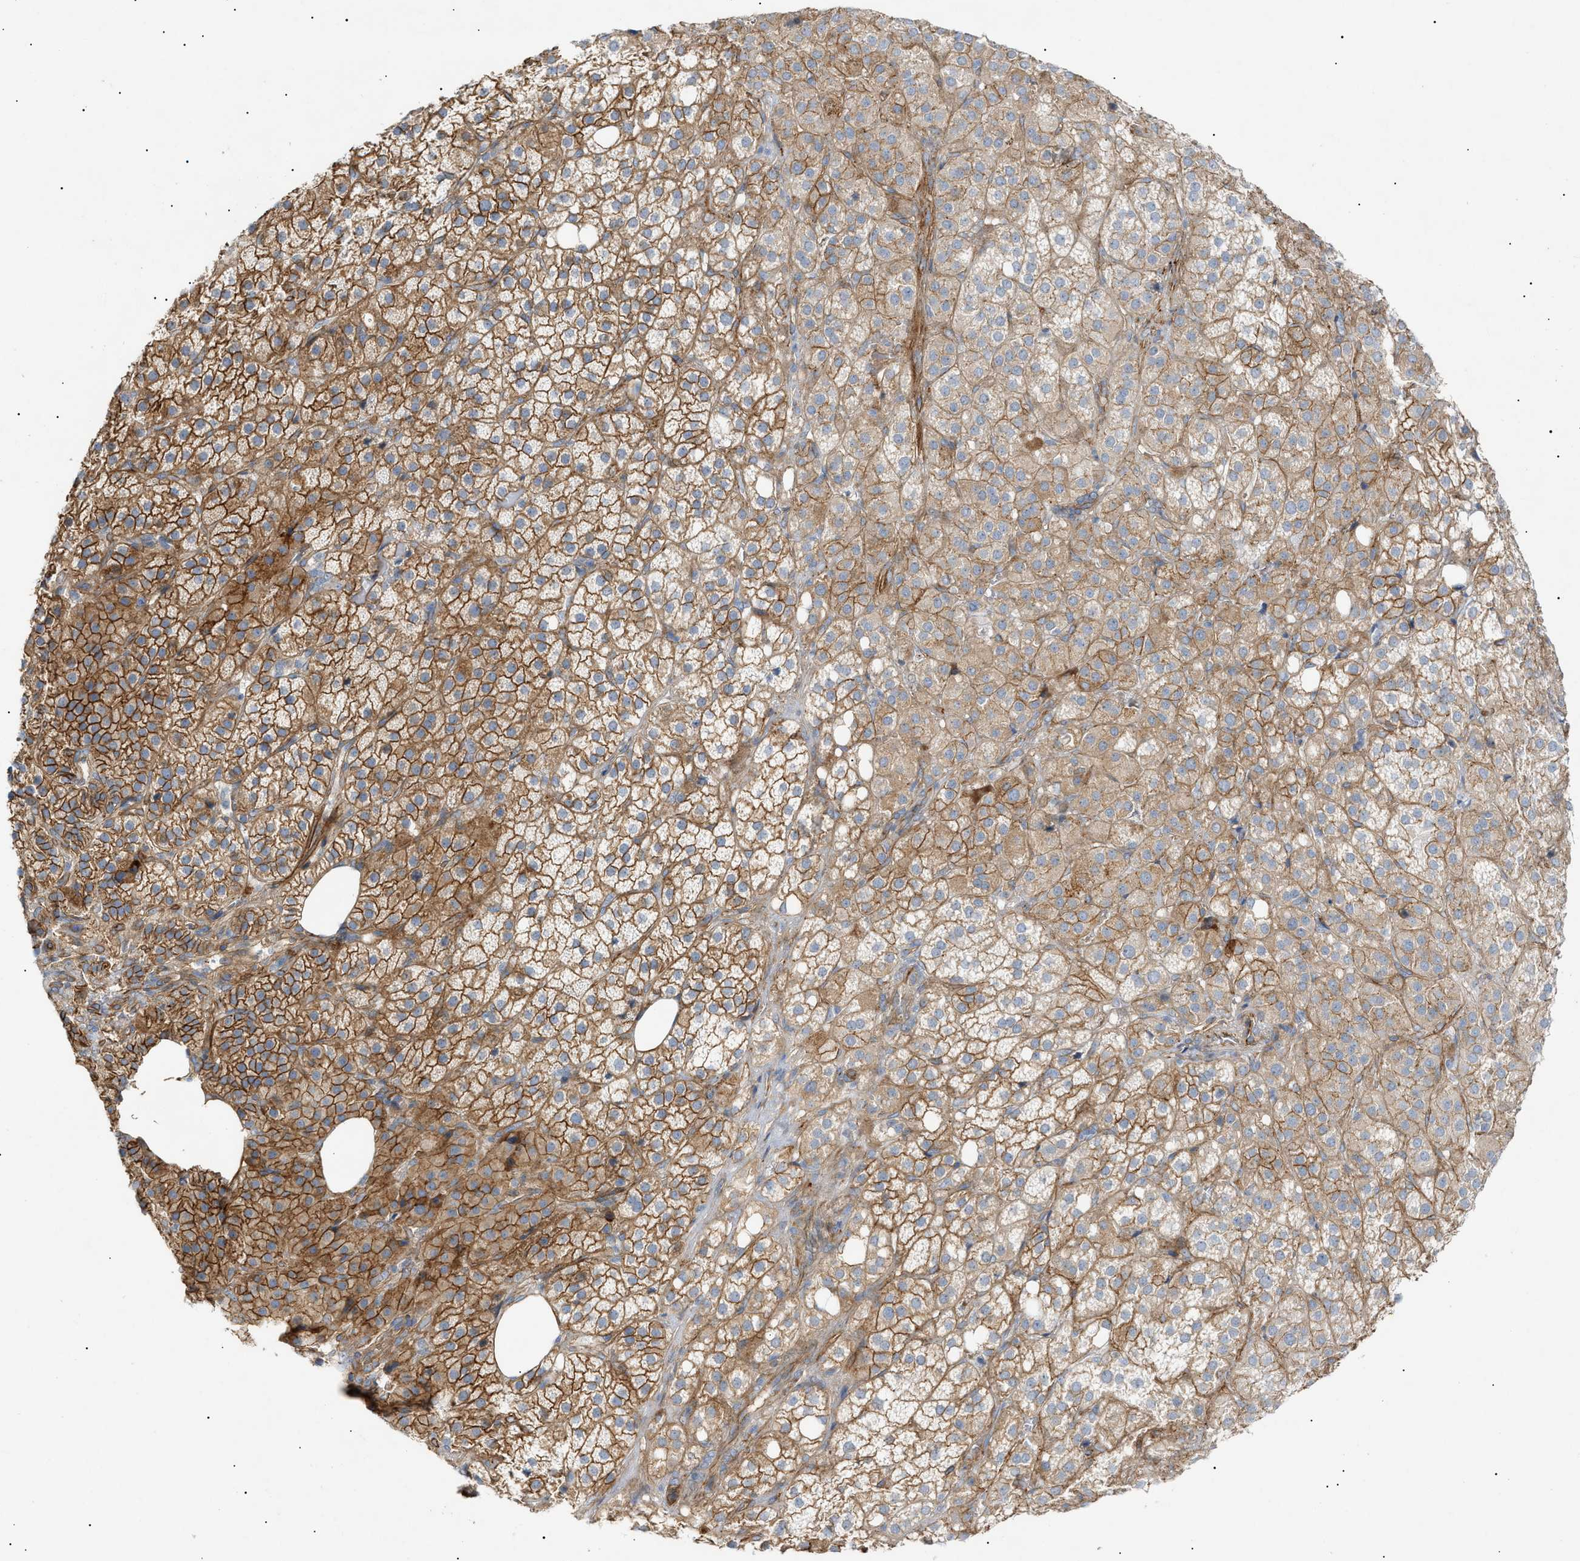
{"staining": {"intensity": "moderate", "quantity": ">75%", "location": "cytoplasmic/membranous"}, "tissue": "adrenal gland", "cell_type": "Glandular cells", "image_type": "normal", "snomed": [{"axis": "morphology", "description": "Normal tissue, NOS"}, {"axis": "topography", "description": "Adrenal gland"}], "caption": "Human adrenal gland stained with a protein marker demonstrates moderate staining in glandular cells.", "gene": "ZFHX2", "patient": {"sex": "female", "age": 59}}